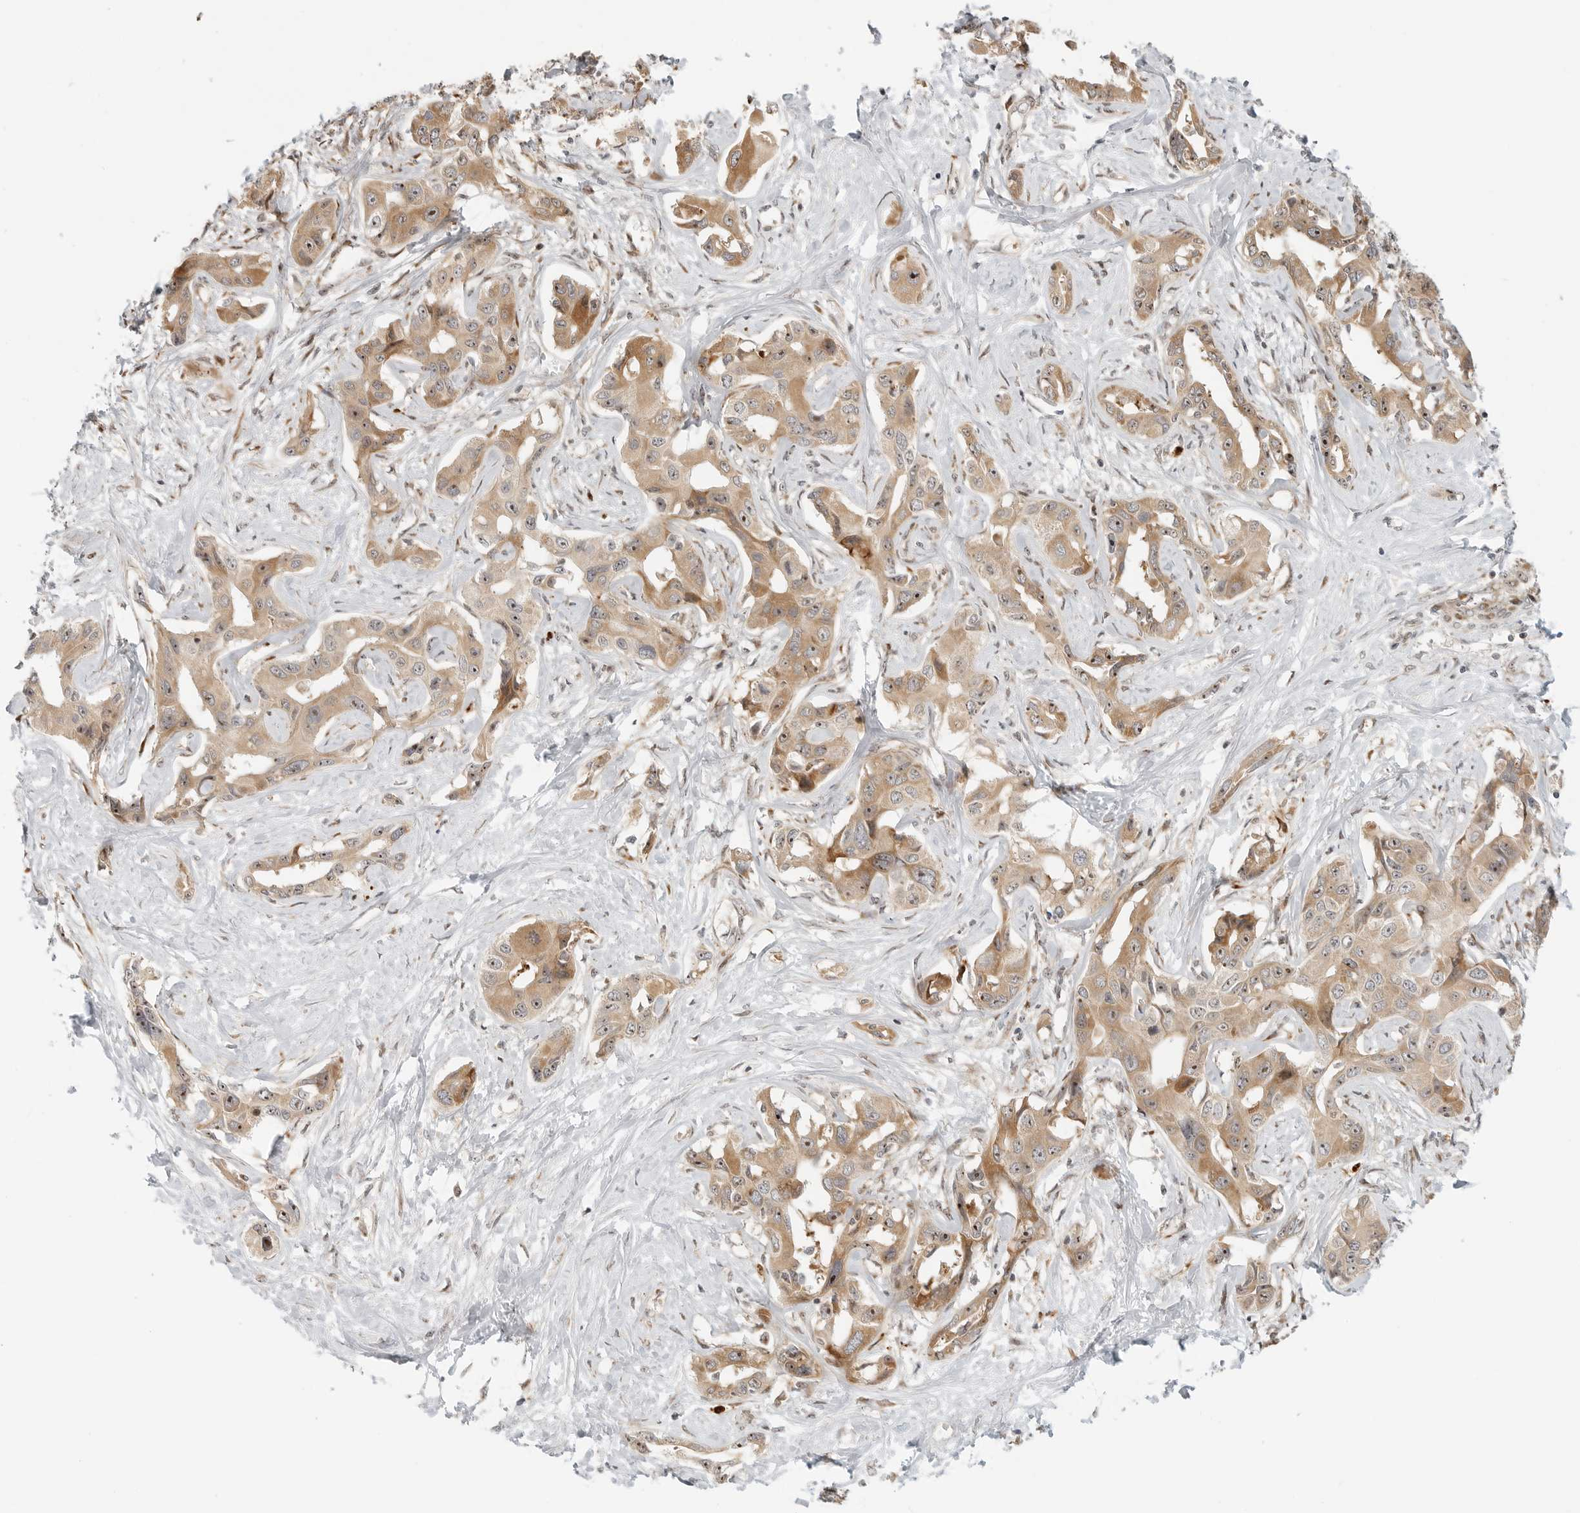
{"staining": {"intensity": "moderate", "quantity": ">75%", "location": "cytoplasmic/membranous,nuclear"}, "tissue": "liver cancer", "cell_type": "Tumor cells", "image_type": "cancer", "snomed": [{"axis": "morphology", "description": "Cholangiocarcinoma"}, {"axis": "topography", "description": "Liver"}], "caption": "Moderate cytoplasmic/membranous and nuclear protein expression is present in about >75% of tumor cells in liver cholangiocarcinoma.", "gene": "DSCC1", "patient": {"sex": "male", "age": 59}}